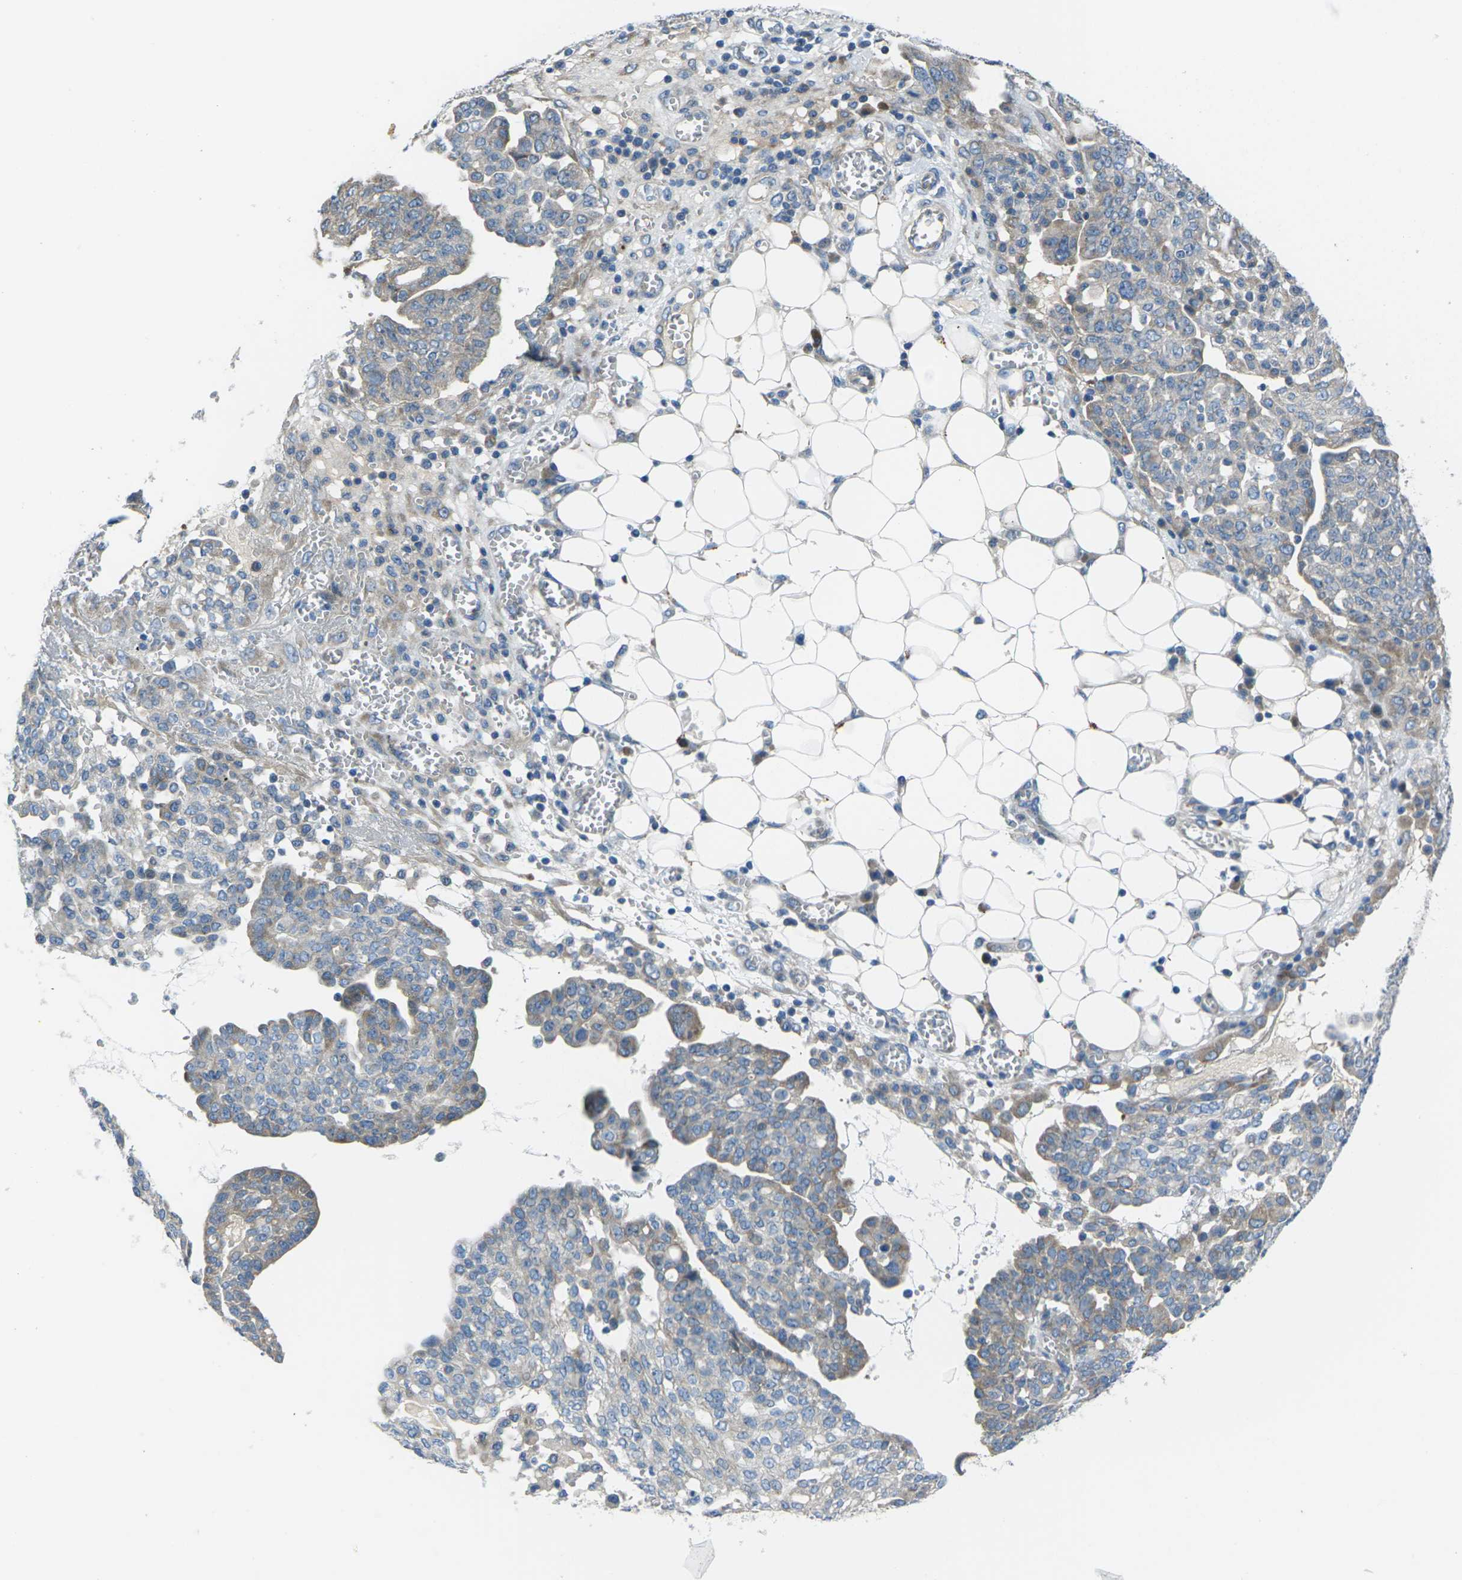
{"staining": {"intensity": "moderate", "quantity": "25%-75%", "location": "cytoplasmic/membranous"}, "tissue": "ovarian cancer", "cell_type": "Tumor cells", "image_type": "cancer", "snomed": [{"axis": "morphology", "description": "Cystadenocarcinoma, serous, NOS"}, {"axis": "topography", "description": "Soft tissue"}, {"axis": "topography", "description": "Ovary"}], "caption": "Ovarian serous cystadenocarcinoma stained with DAB IHC shows medium levels of moderate cytoplasmic/membranous expression in approximately 25%-75% of tumor cells. The staining was performed using DAB (3,3'-diaminobenzidine), with brown indicating positive protein expression. Nuclei are stained blue with hematoxylin.", "gene": "EDNRA", "patient": {"sex": "female", "age": 57}}